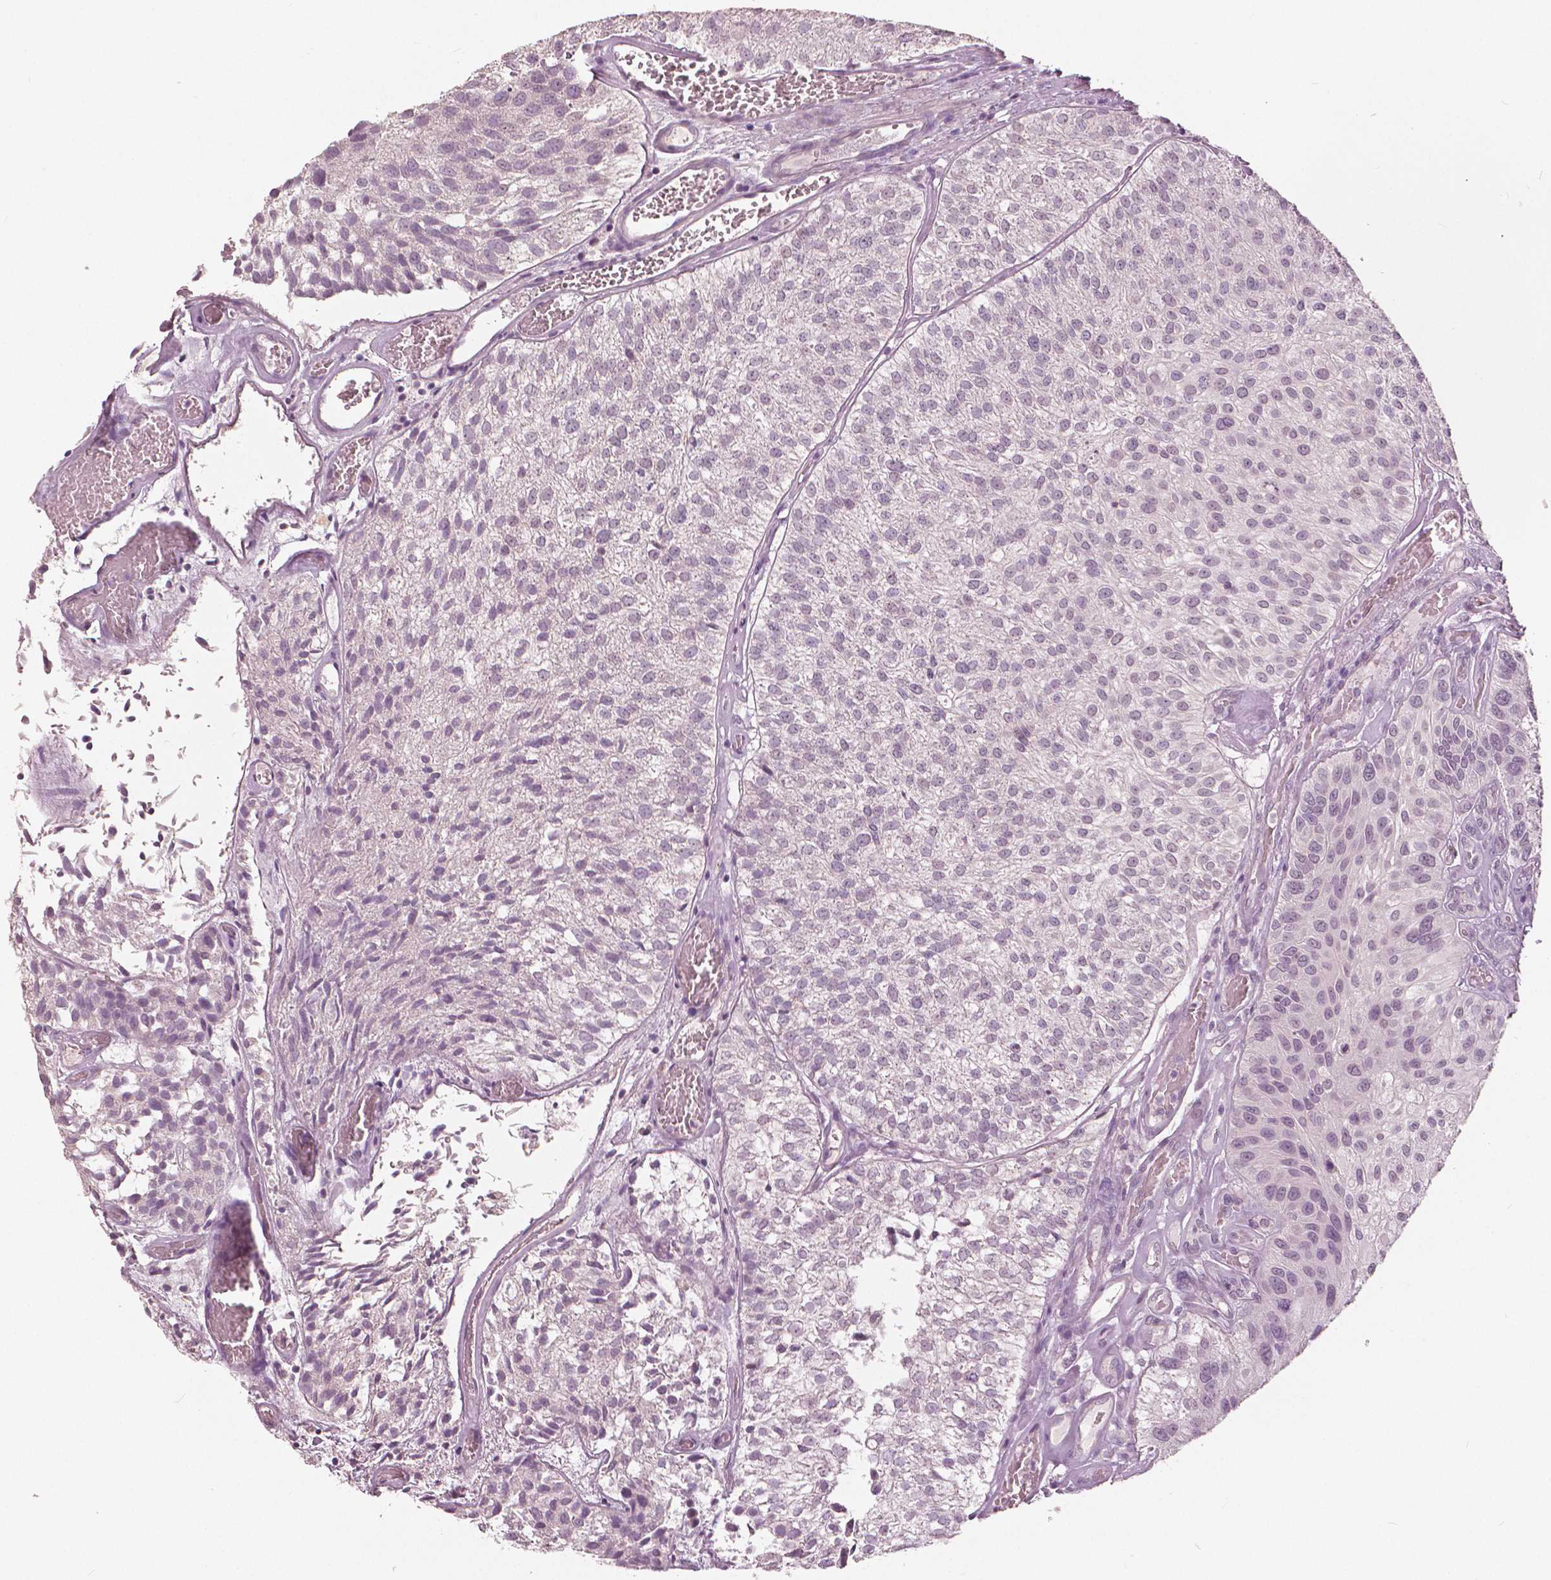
{"staining": {"intensity": "negative", "quantity": "none", "location": "none"}, "tissue": "urothelial cancer", "cell_type": "Tumor cells", "image_type": "cancer", "snomed": [{"axis": "morphology", "description": "Urothelial carcinoma, Low grade"}, {"axis": "topography", "description": "Urinary bladder"}], "caption": "Human low-grade urothelial carcinoma stained for a protein using immunohistochemistry displays no positivity in tumor cells.", "gene": "NANOG", "patient": {"sex": "female", "age": 87}}